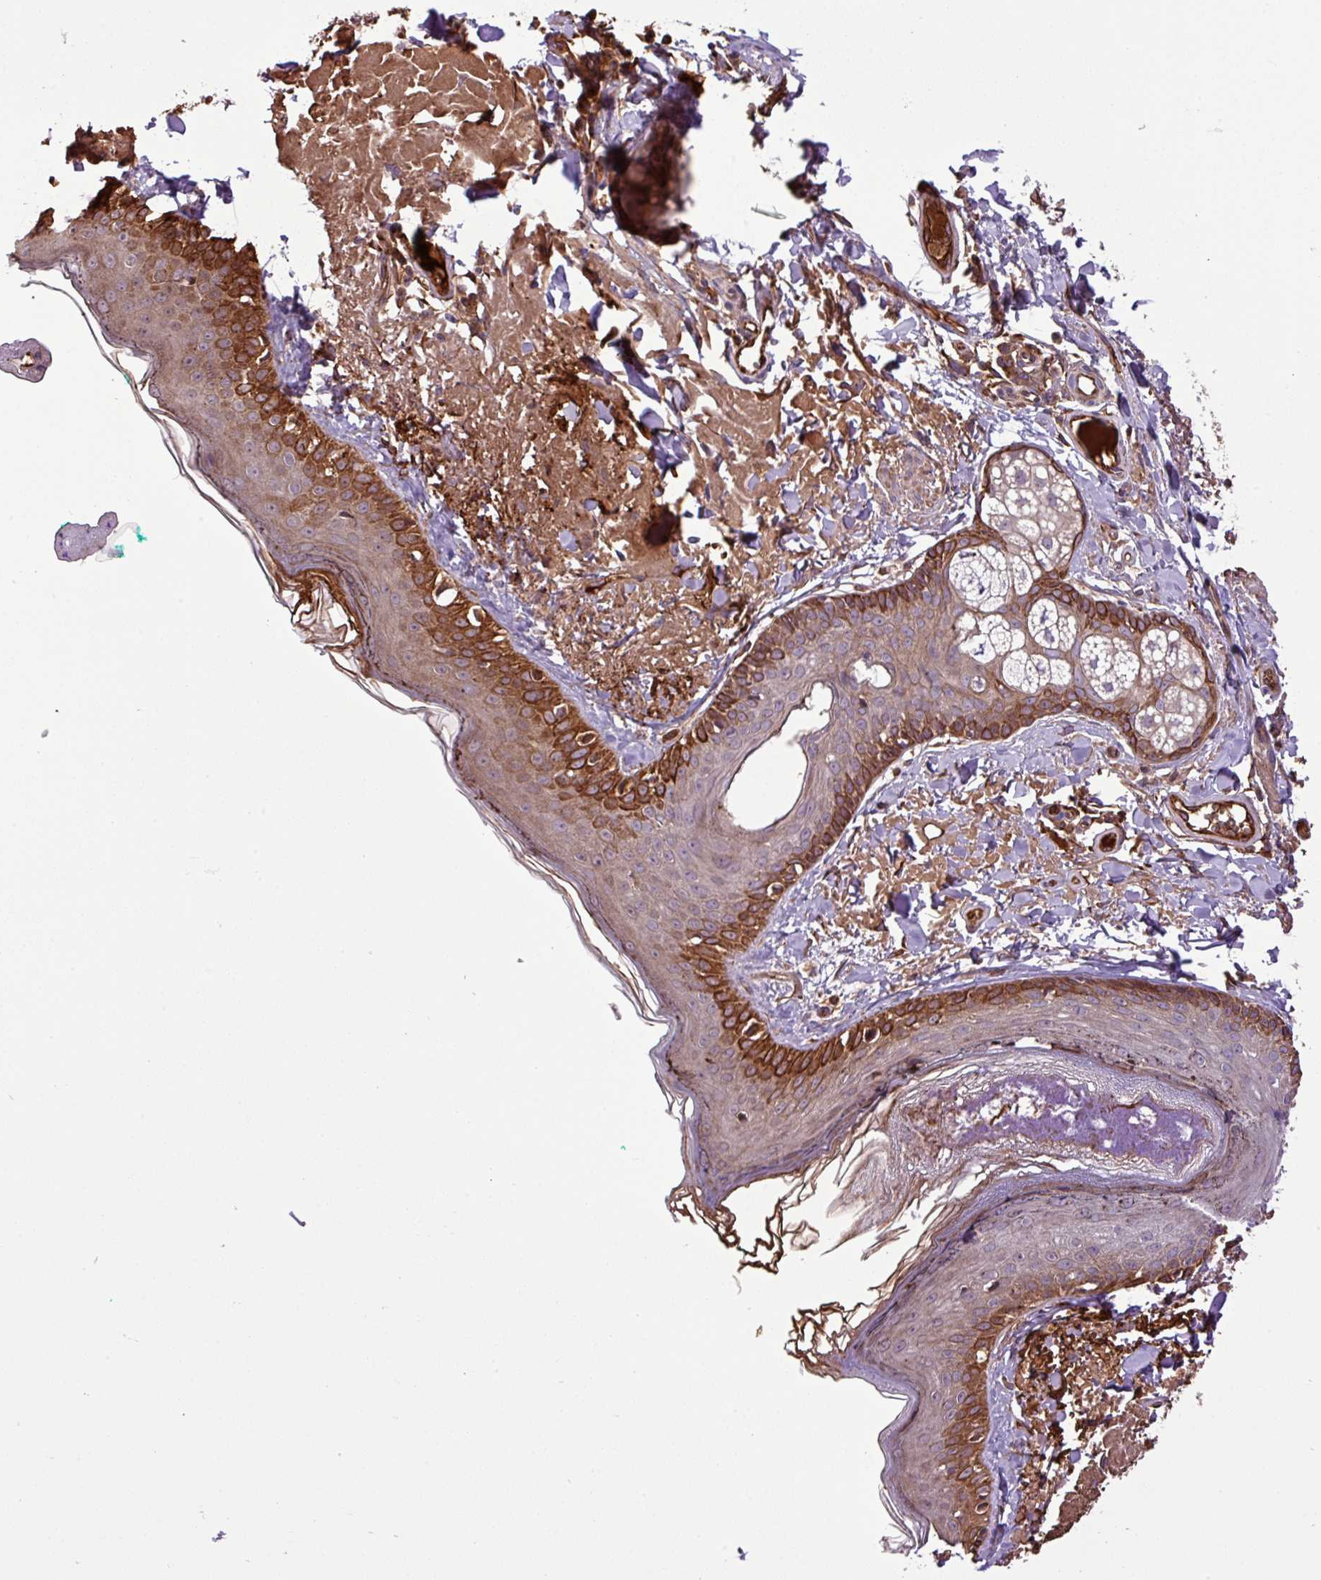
{"staining": {"intensity": "moderate", "quantity": ">75%", "location": "cytoplasmic/membranous"}, "tissue": "skin", "cell_type": "Fibroblasts", "image_type": "normal", "snomed": [{"axis": "morphology", "description": "Normal tissue, NOS"}, {"axis": "morphology", "description": "Malignant melanoma, NOS"}, {"axis": "topography", "description": "Skin"}], "caption": "Brown immunohistochemical staining in benign human skin displays moderate cytoplasmic/membranous positivity in approximately >75% of fibroblasts.", "gene": "ZNF266", "patient": {"sex": "male", "age": 80}}